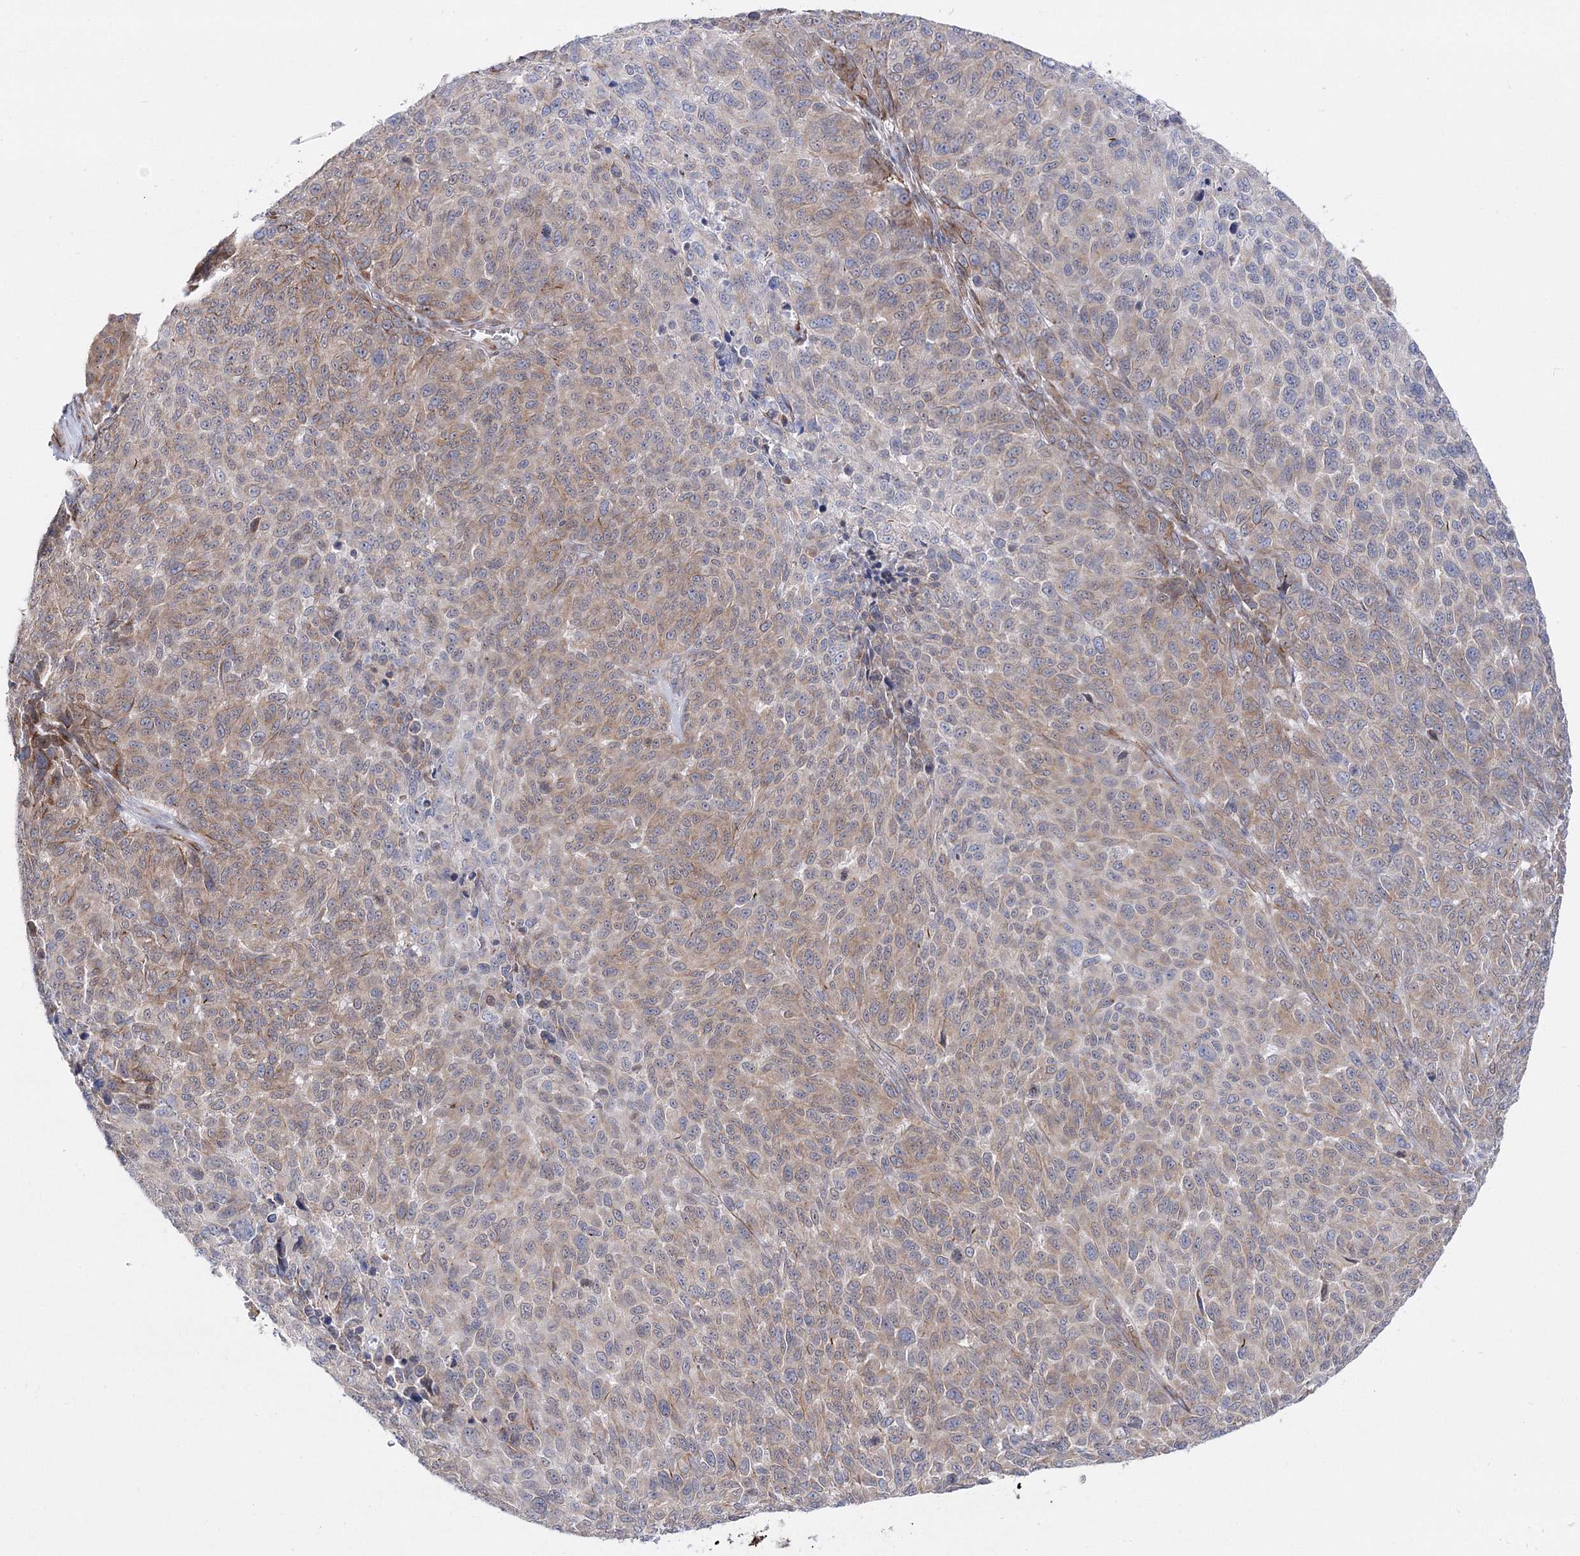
{"staining": {"intensity": "weak", "quantity": "25%-75%", "location": "cytoplasmic/membranous"}, "tissue": "melanoma", "cell_type": "Tumor cells", "image_type": "cancer", "snomed": [{"axis": "morphology", "description": "Malignant melanoma, NOS"}, {"axis": "topography", "description": "Skin"}], "caption": "Malignant melanoma was stained to show a protein in brown. There is low levels of weak cytoplasmic/membranous positivity in about 25%-75% of tumor cells.", "gene": "ARHGAP32", "patient": {"sex": "male", "age": 49}}